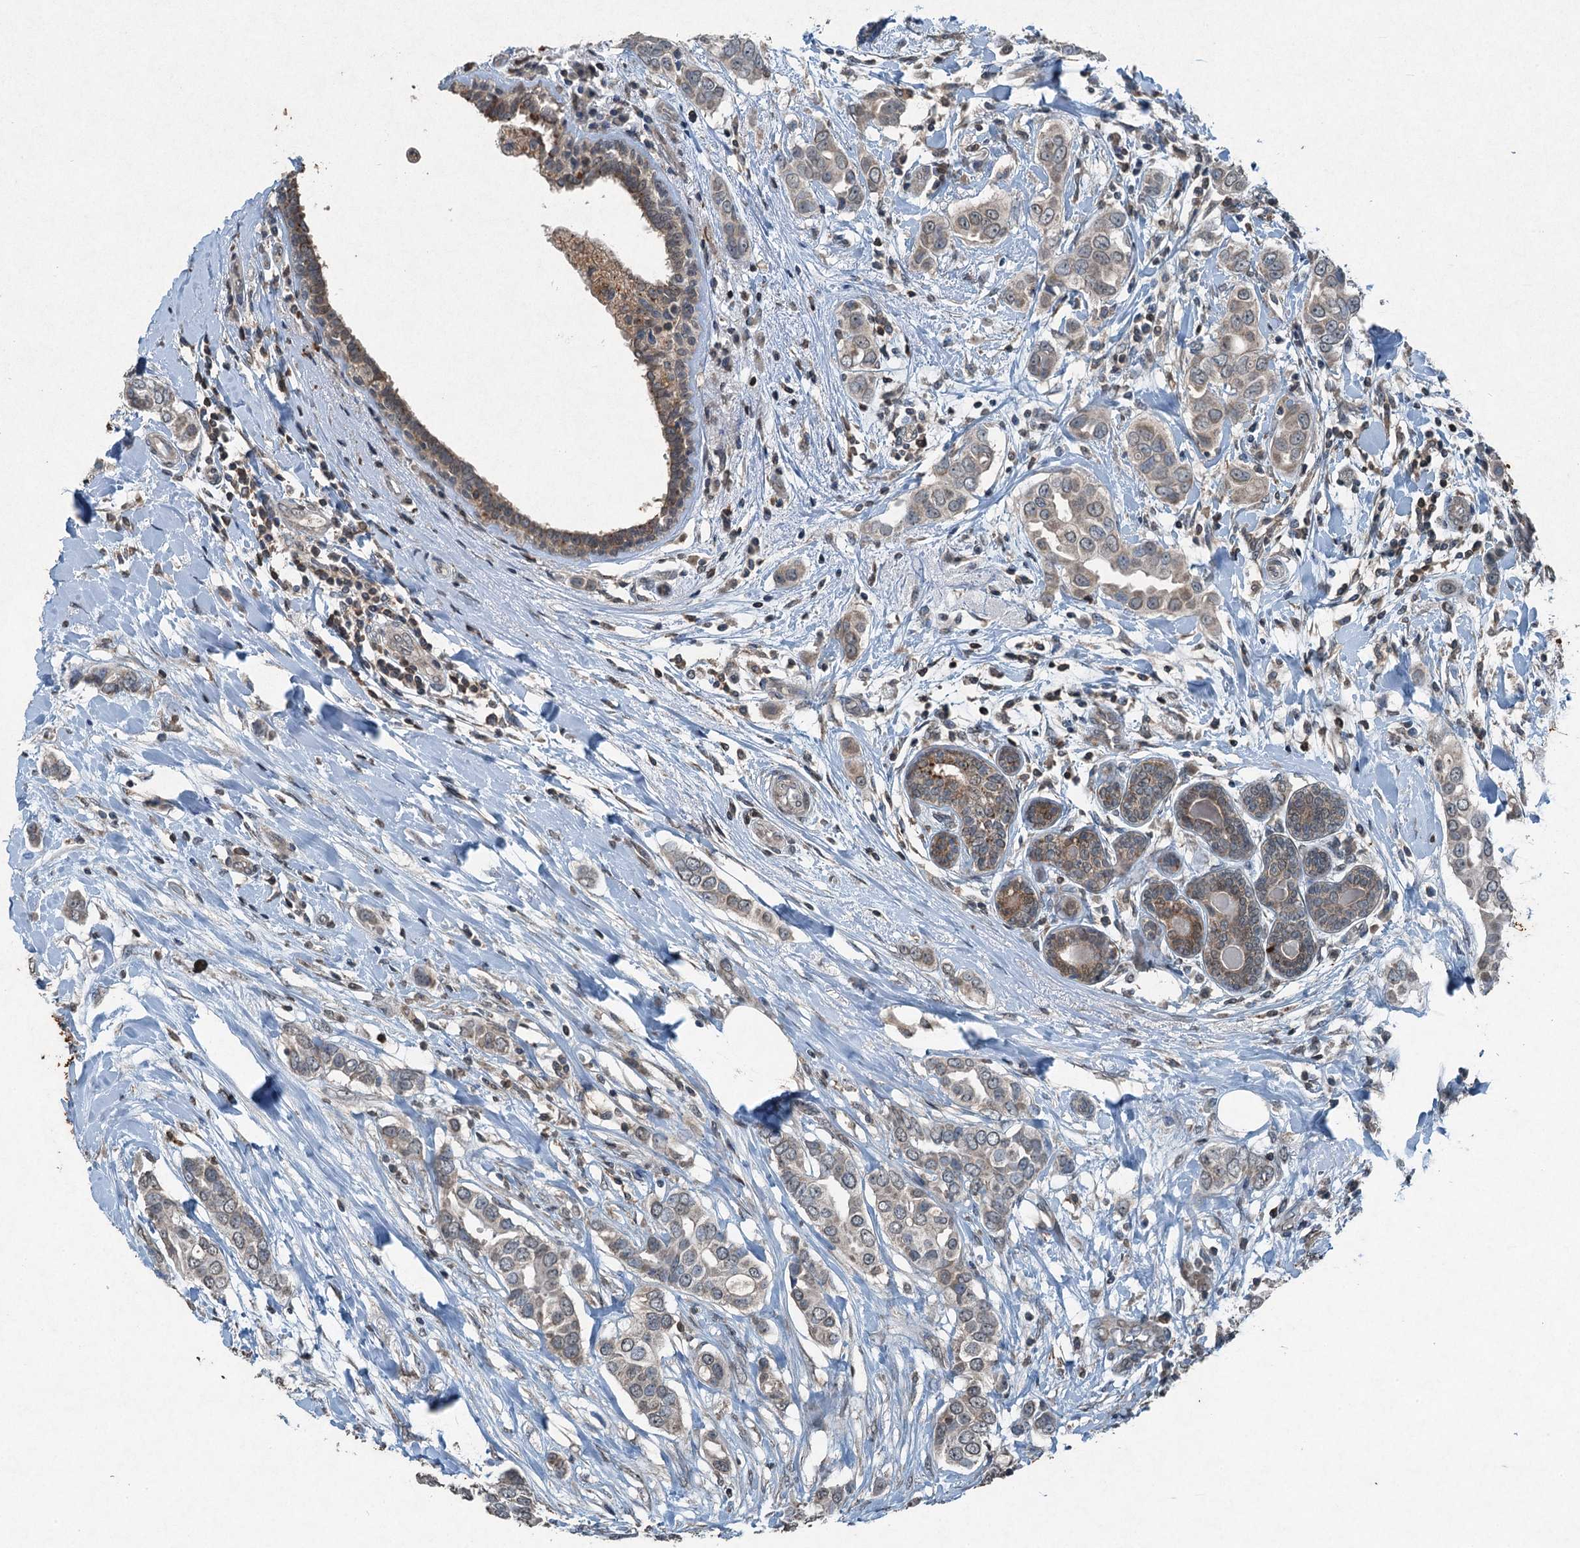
{"staining": {"intensity": "weak", "quantity": "<25%", "location": "cytoplasmic/membranous"}, "tissue": "breast cancer", "cell_type": "Tumor cells", "image_type": "cancer", "snomed": [{"axis": "morphology", "description": "Lobular carcinoma"}, {"axis": "topography", "description": "Breast"}], "caption": "The micrograph demonstrates no significant positivity in tumor cells of lobular carcinoma (breast). (DAB immunohistochemistry with hematoxylin counter stain).", "gene": "TCTN1", "patient": {"sex": "female", "age": 51}}